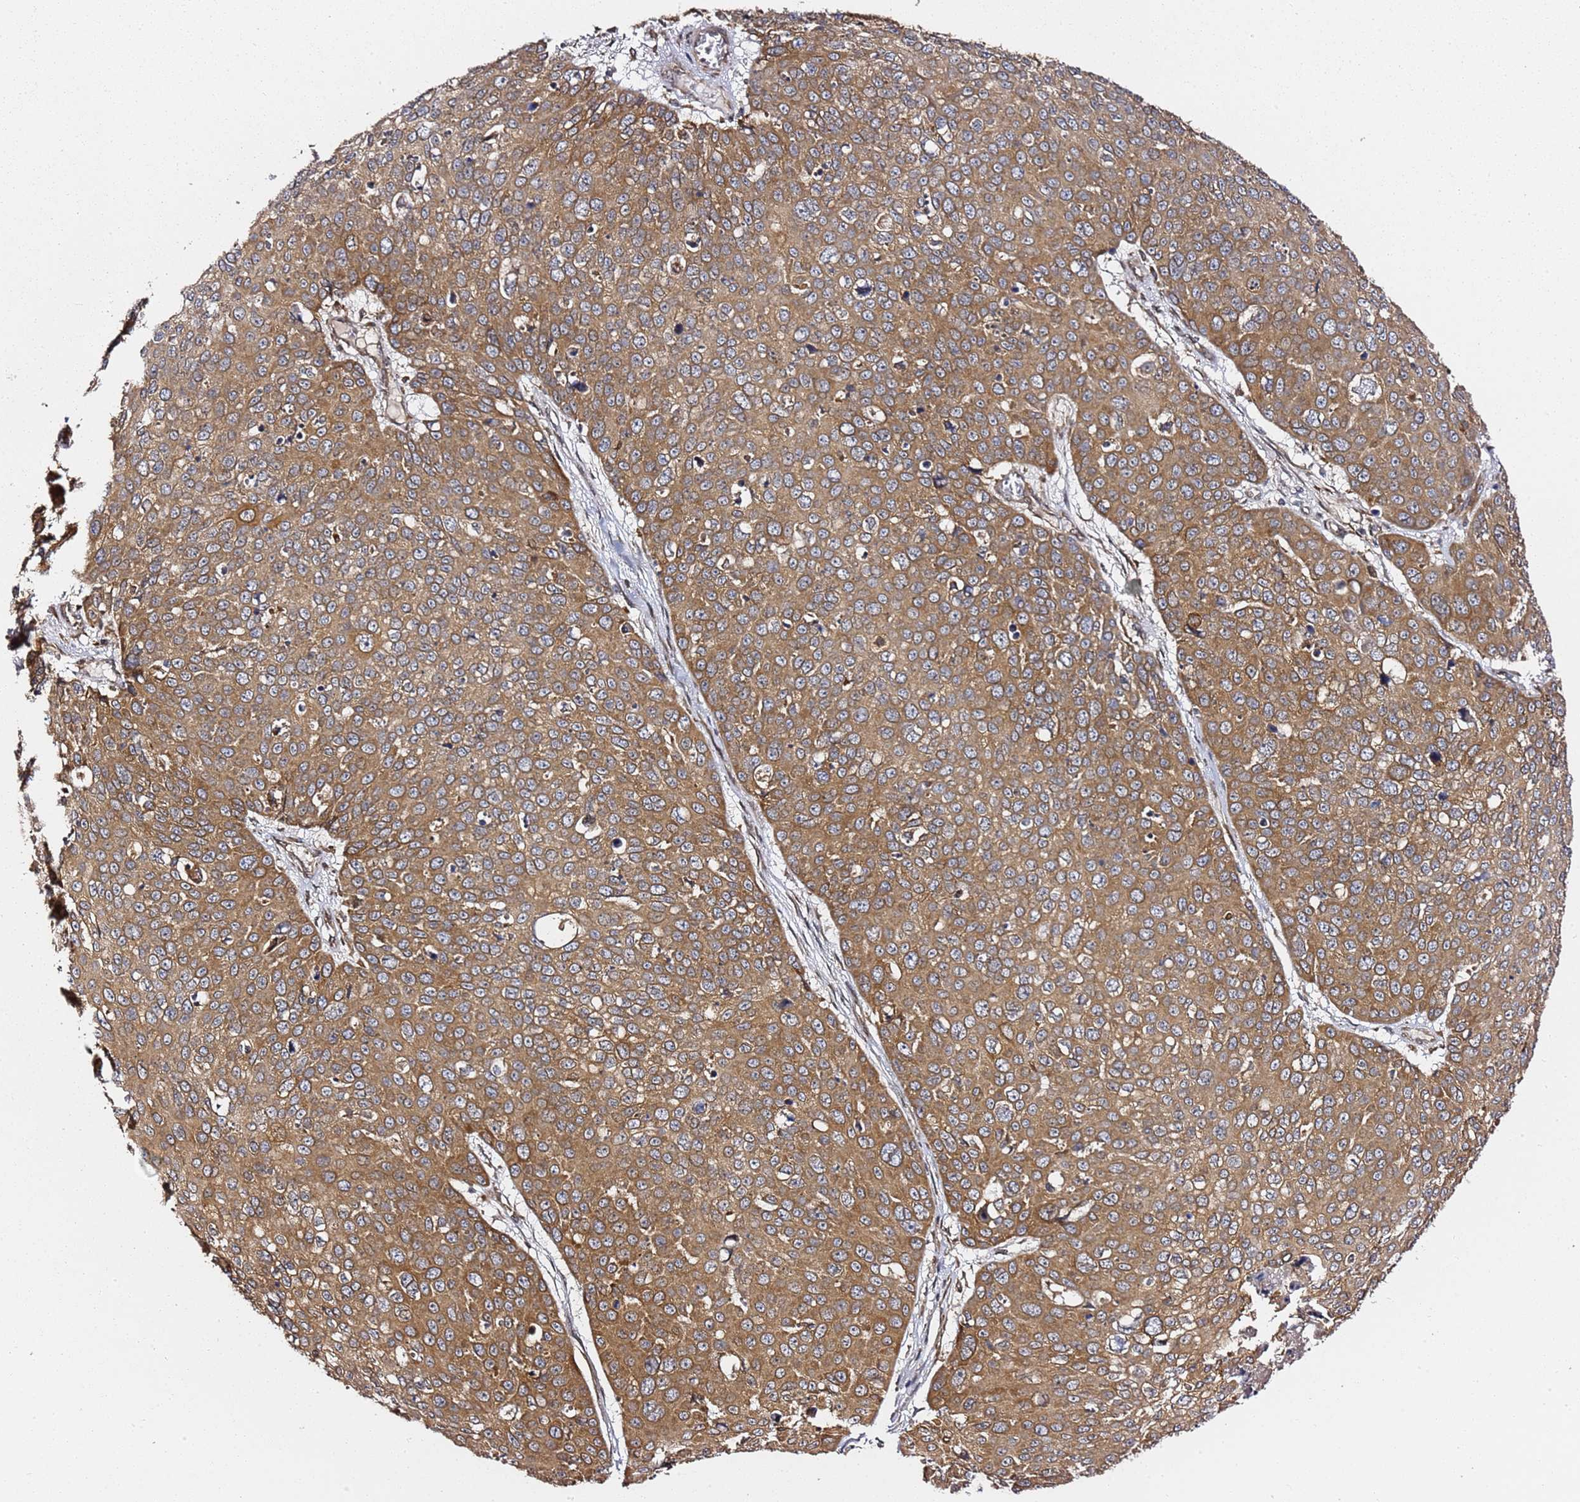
{"staining": {"intensity": "moderate", "quantity": ">75%", "location": "cytoplasmic/membranous"}, "tissue": "skin cancer", "cell_type": "Tumor cells", "image_type": "cancer", "snomed": [{"axis": "morphology", "description": "Squamous cell carcinoma, NOS"}, {"axis": "topography", "description": "Skin"}], "caption": "The photomicrograph shows a brown stain indicating the presence of a protein in the cytoplasmic/membranous of tumor cells in skin cancer.", "gene": "PRKAB2", "patient": {"sex": "male", "age": 71}}